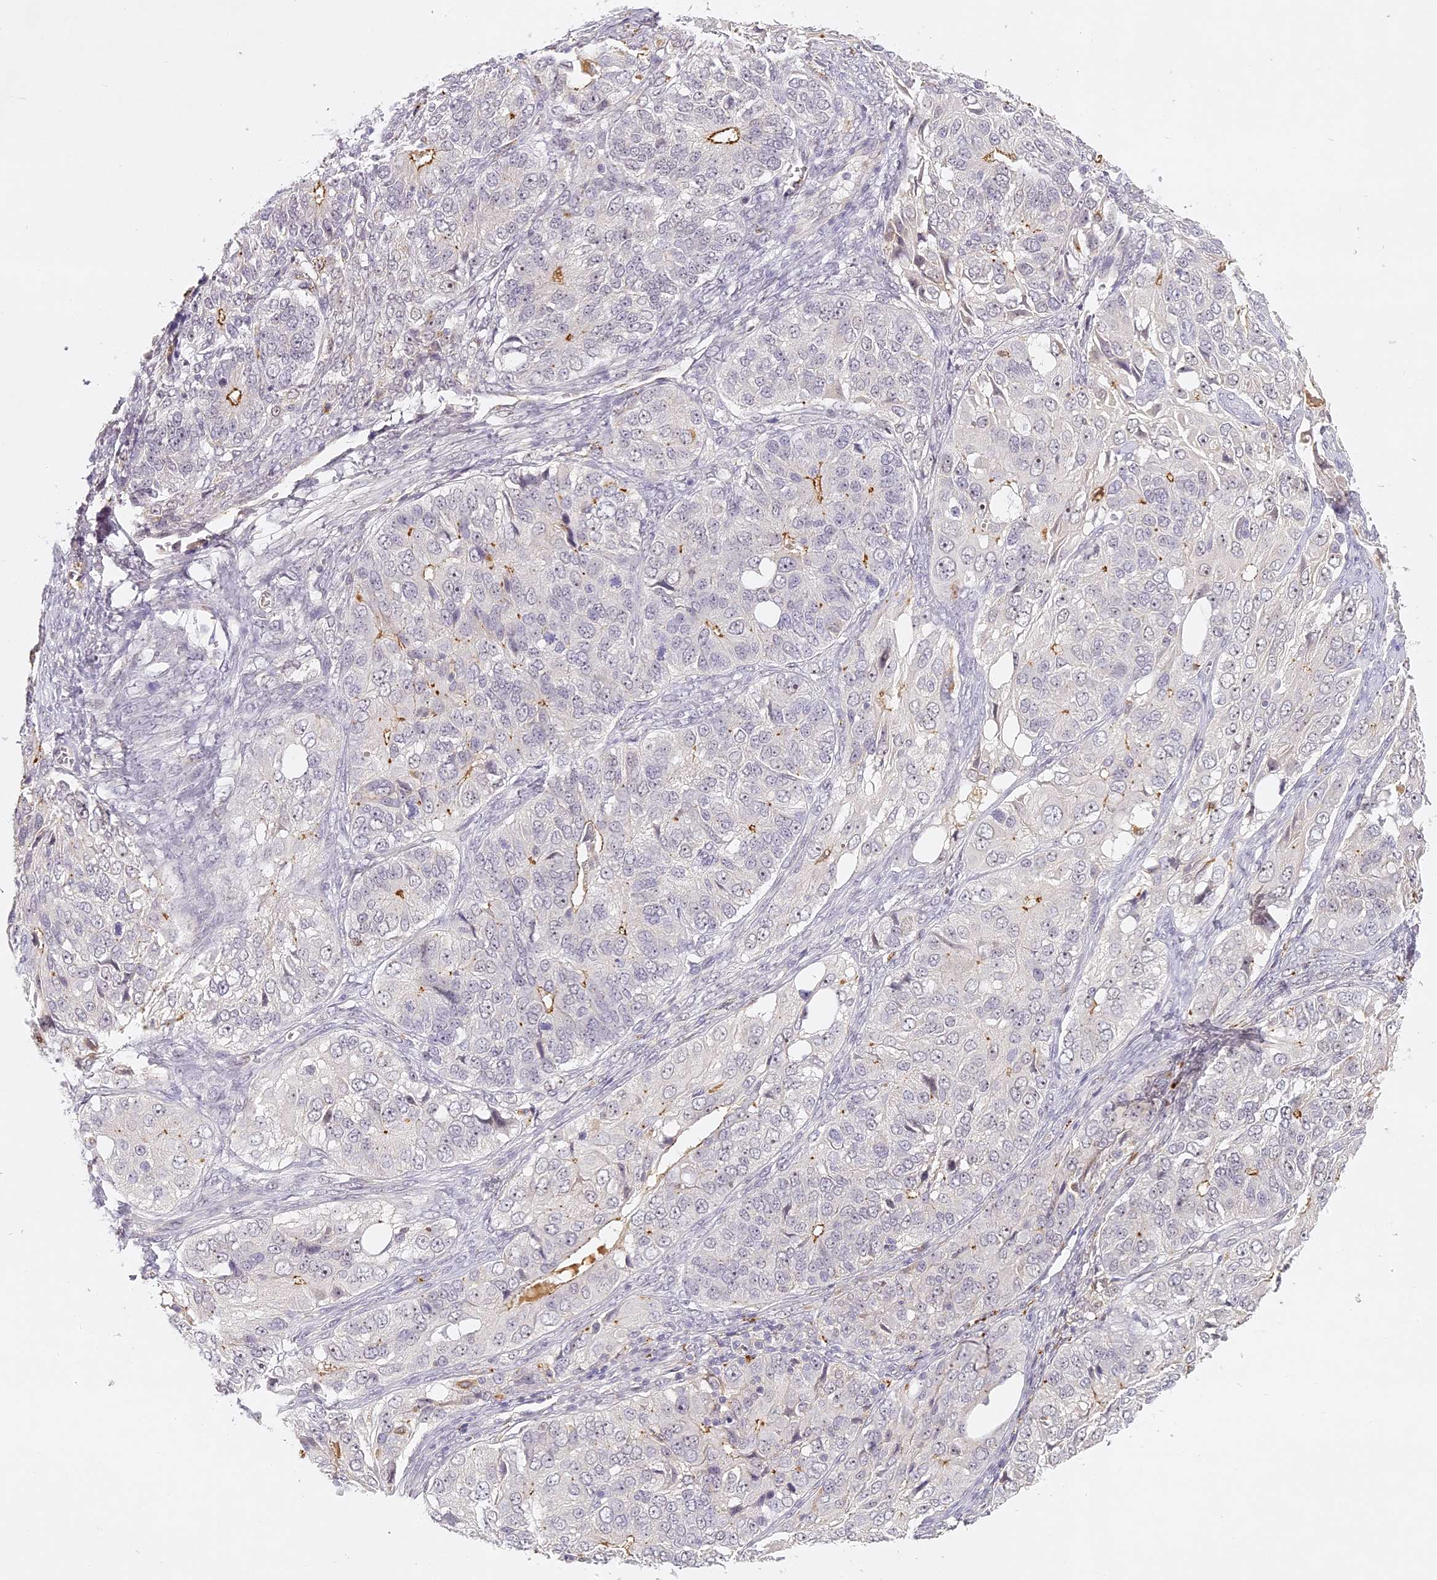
{"staining": {"intensity": "moderate", "quantity": "<25%", "location": "cytoplasmic/membranous"}, "tissue": "ovarian cancer", "cell_type": "Tumor cells", "image_type": "cancer", "snomed": [{"axis": "morphology", "description": "Carcinoma, endometroid"}, {"axis": "topography", "description": "Ovary"}], "caption": "About <25% of tumor cells in human endometroid carcinoma (ovarian) display moderate cytoplasmic/membranous protein positivity as visualized by brown immunohistochemical staining.", "gene": "ELL3", "patient": {"sex": "female", "age": 51}}